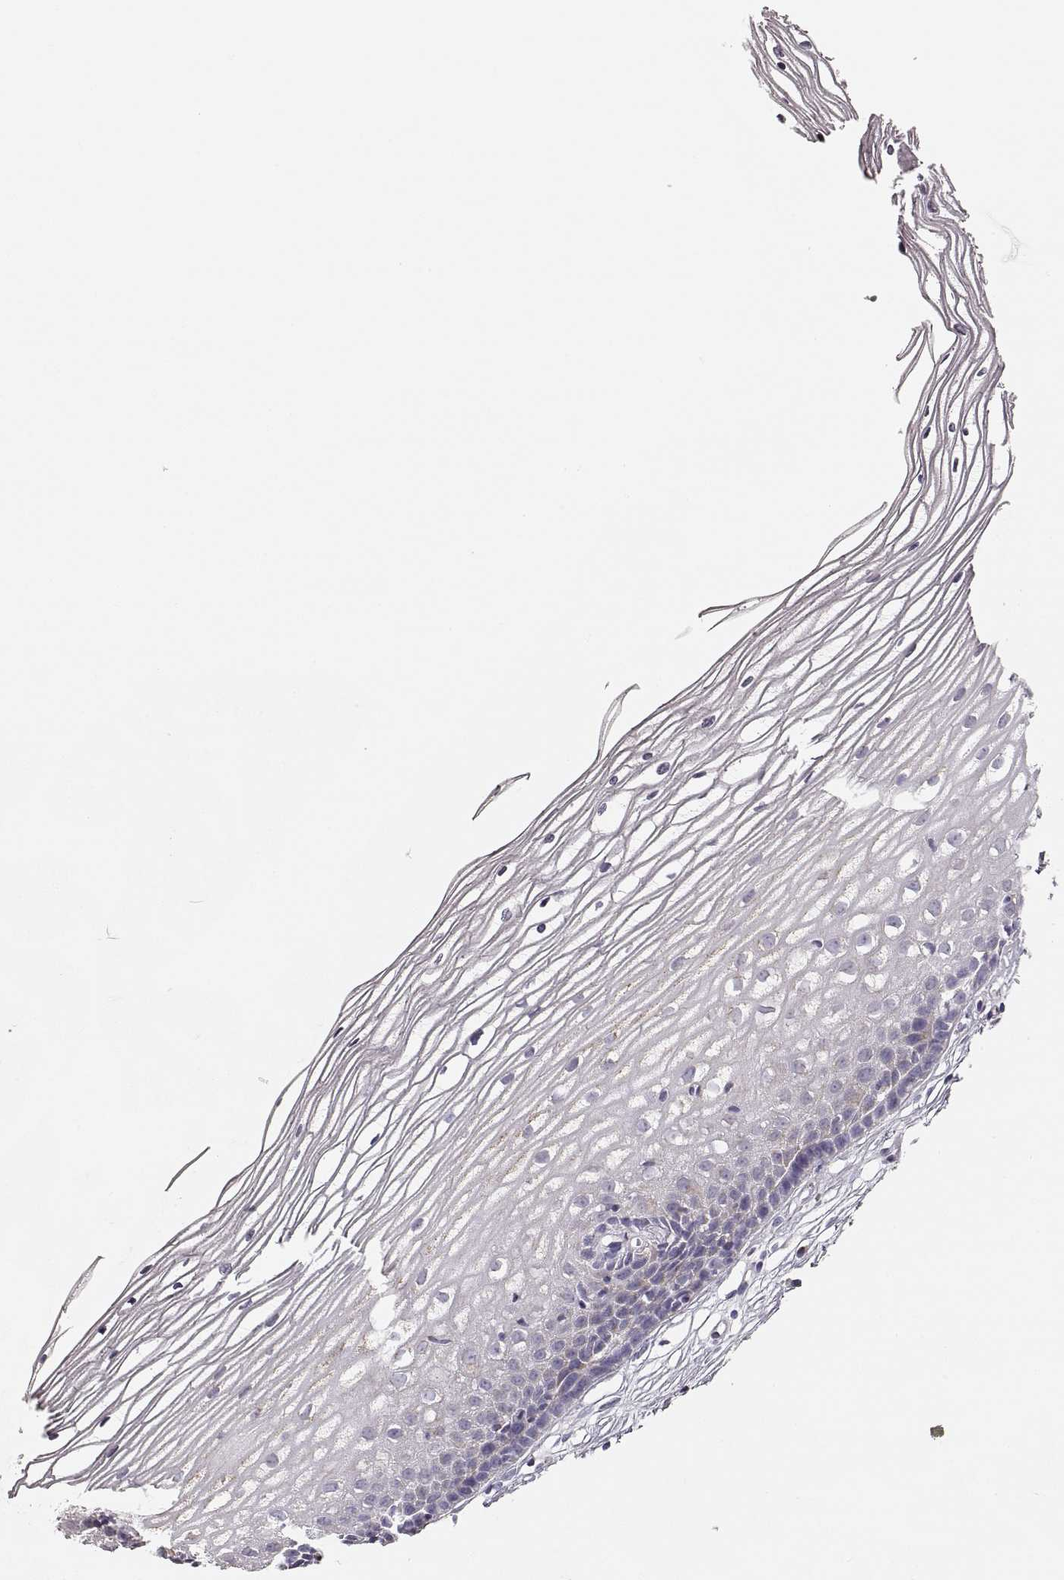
{"staining": {"intensity": "moderate", "quantity": "<25%", "location": "cytoplasmic/membranous"}, "tissue": "cervix", "cell_type": "Glandular cells", "image_type": "normal", "snomed": [{"axis": "morphology", "description": "Normal tissue, NOS"}, {"axis": "topography", "description": "Cervix"}], "caption": "A brown stain shows moderate cytoplasmic/membranous expression of a protein in glandular cells of unremarkable cervix. The staining was performed using DAB, with brown indicating positive protein expression. Nuclei are stained blue with hematoxylin.", "gene": "RDH13", "patient": {"sex": "female", "age": 40}}